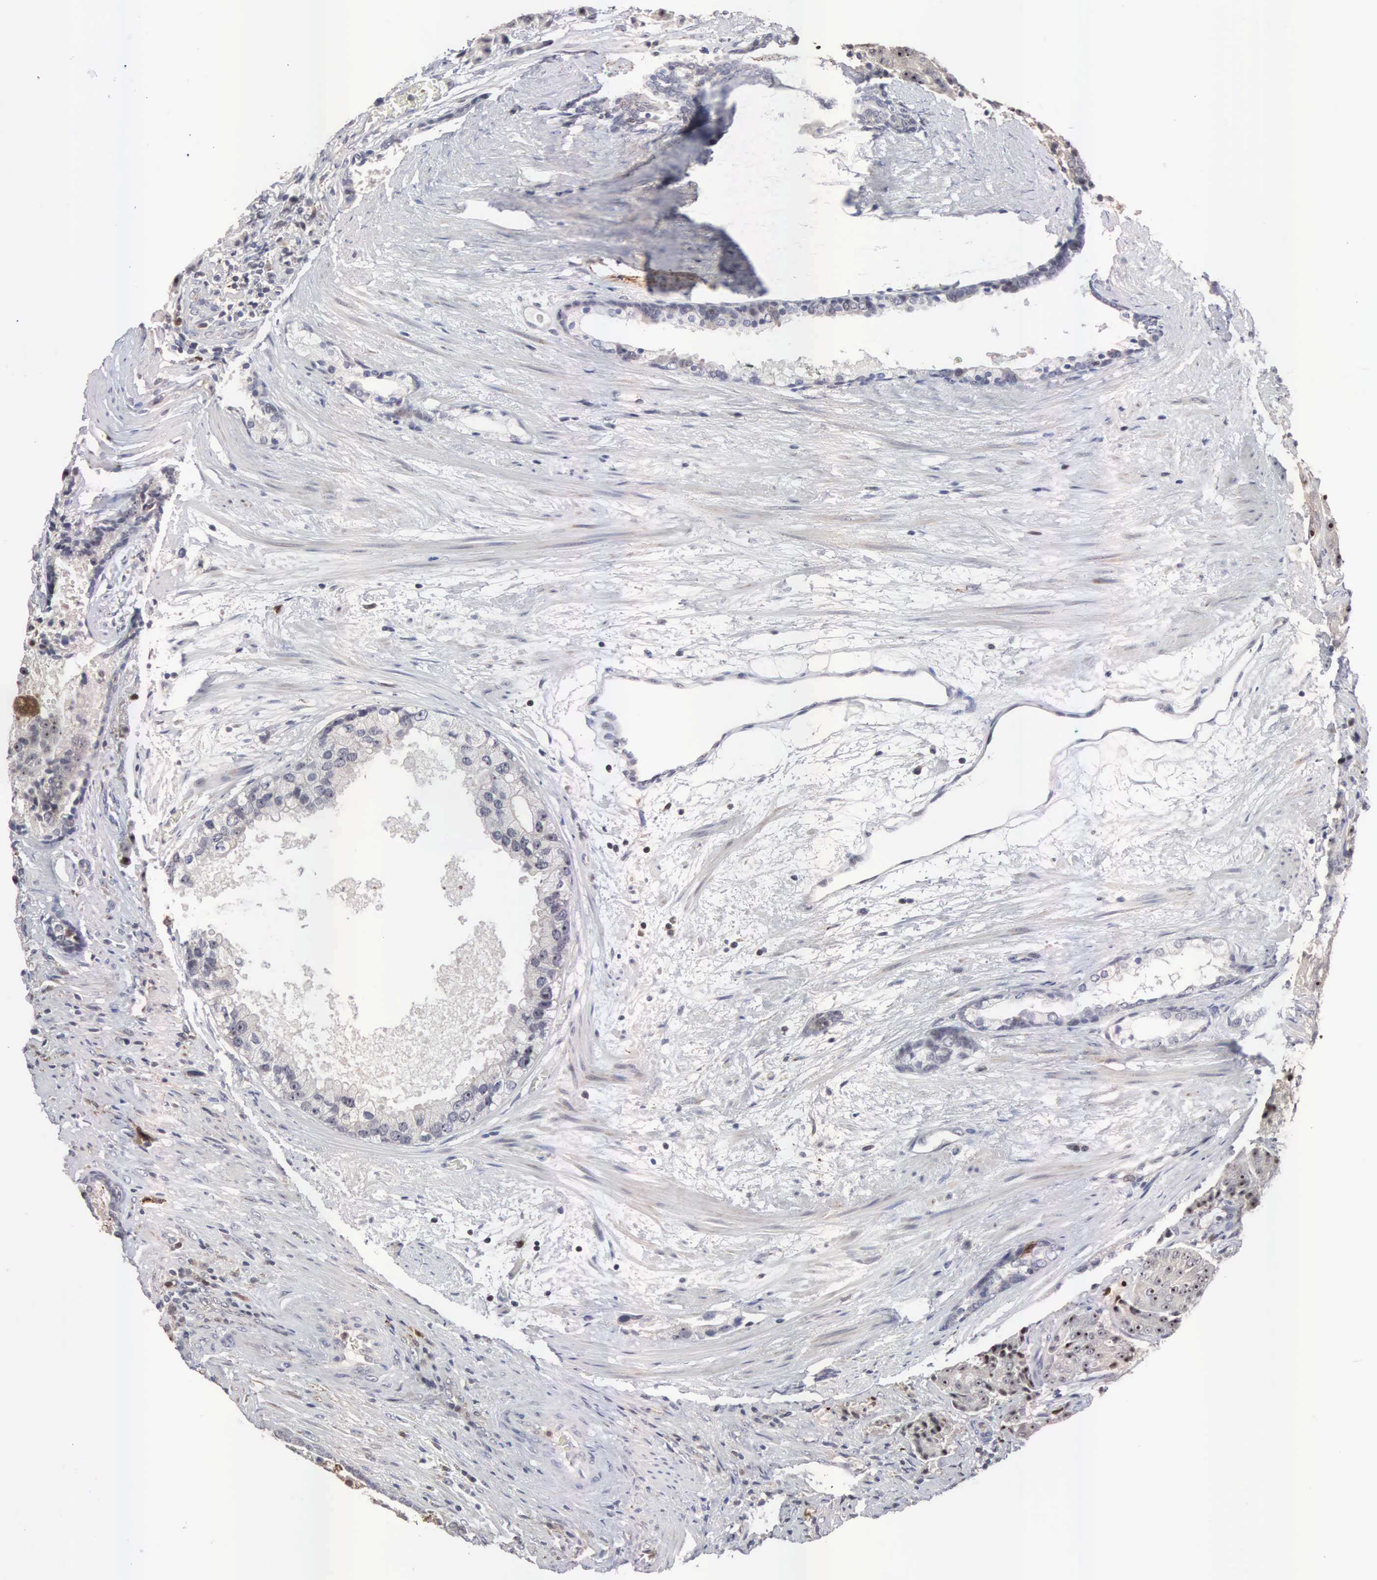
{"staining": {"intensity": "negative", "quantity": "none", "location": "none"}, "tissue": "prostate cancer", "cell_type": "Tumor cells", "image_type": "cancer", "snomed": [{"axis": "morphology", "description": "Adenocarcinoma, Medium grade"}, {"axis": "topography", "description": "Prostate"}], "caption": "Immunohistochemistry (IHC) of human prostate cancer displays no expression in tumor cells.", "gene": "ACOT4", "patient": {"sex": "male", "age": 70}}